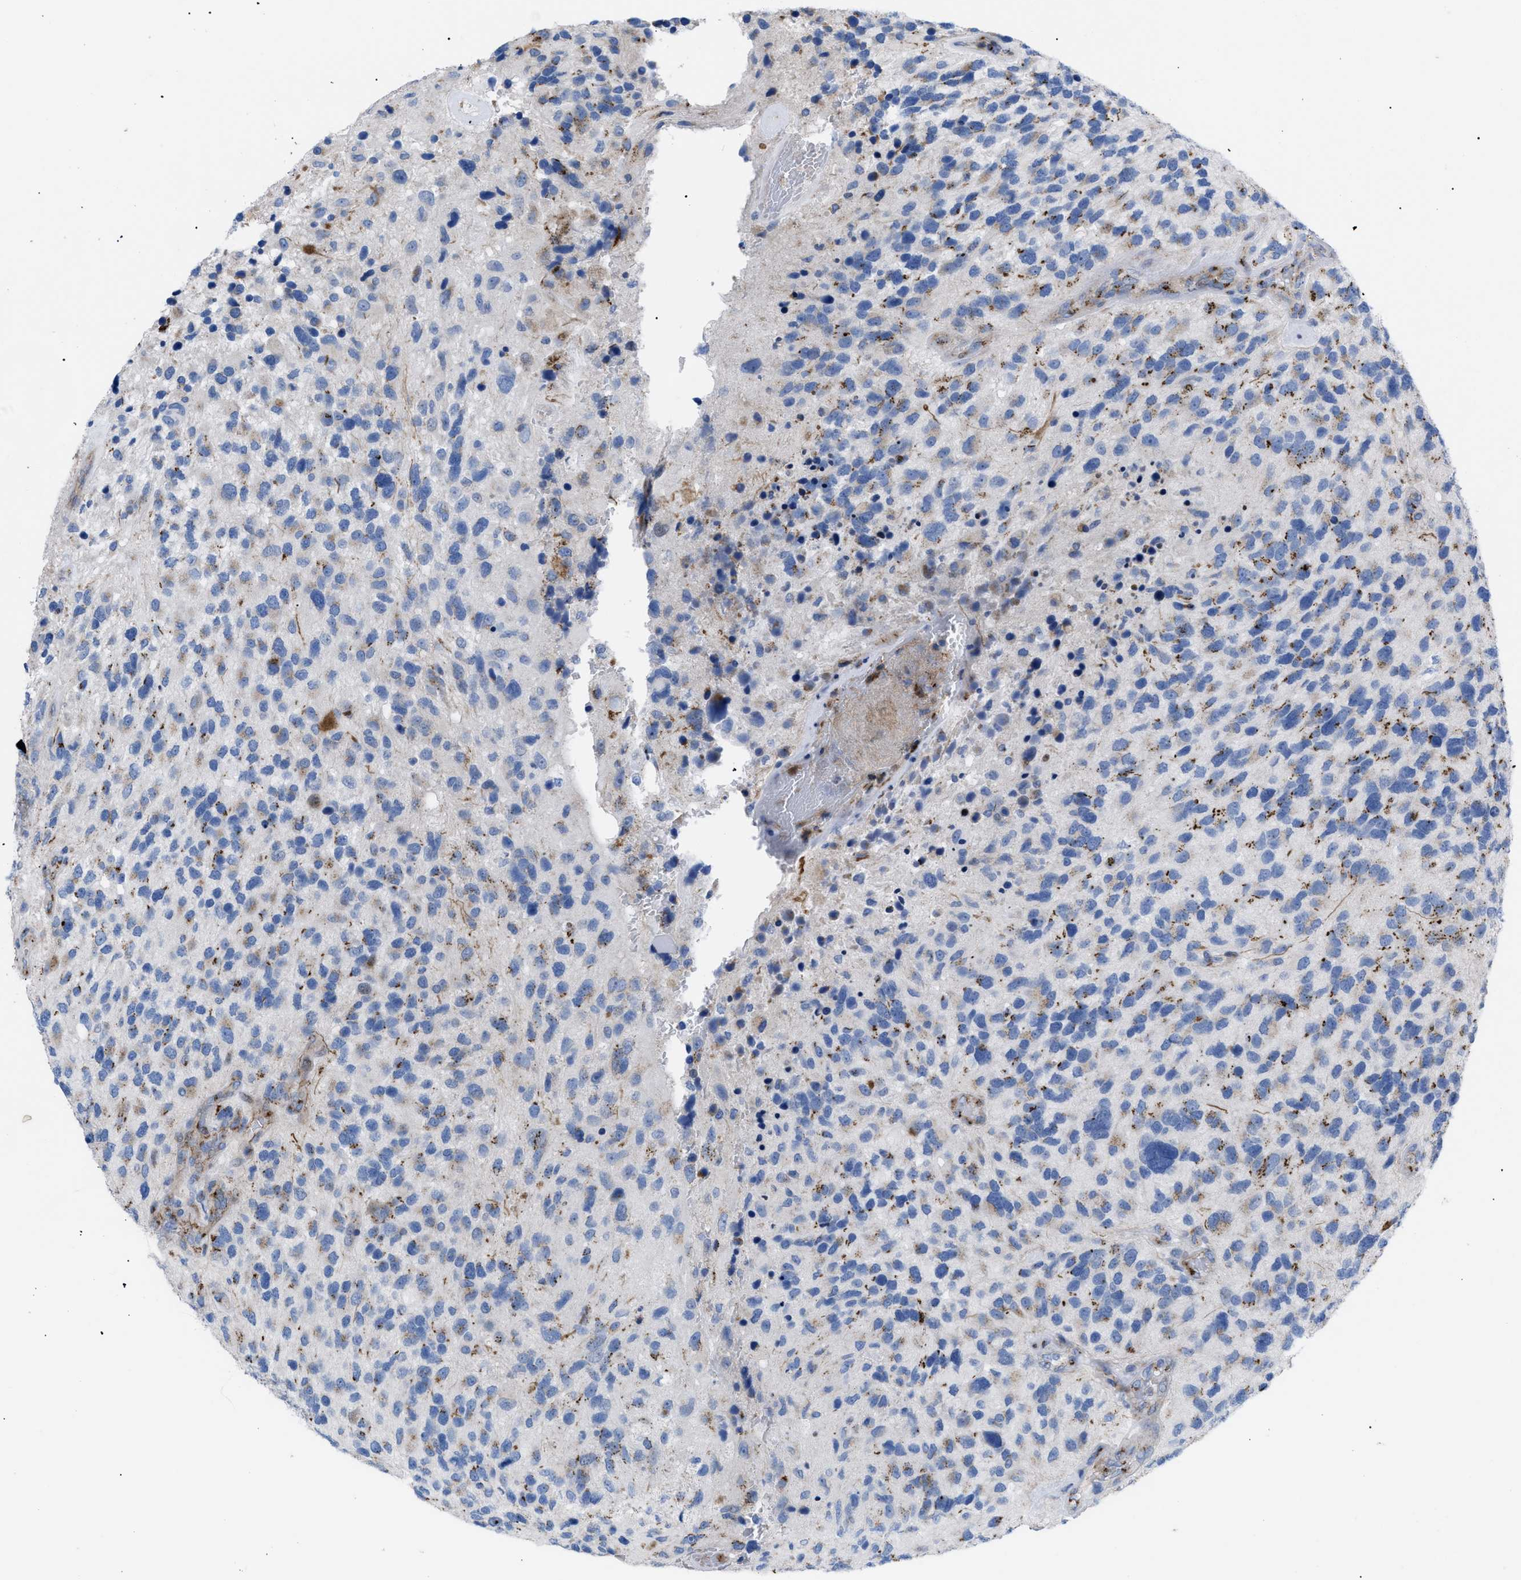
{"staining": {"intensity": "moderate", "quantity": "25%-75%", "location": "cytoplasmic/membranous"}, "tissue": "glioma", "cell_type": "Tumor cells", "image_type": "cancer", "snomed": [{"axis": "morphology", "description": "Glioma, malignant, High grade"}, {"axis": "topography", "description": "Brain"}], "caption": "Protein staining displays moderate cytoplasmic/membranous expression in approximately 25%-75% of tumor cells in glioma. (IHC, brightfield microscopy, high magnification).", "gene": "TMEM17", "patient": {"sex": "female", "age": 58}}